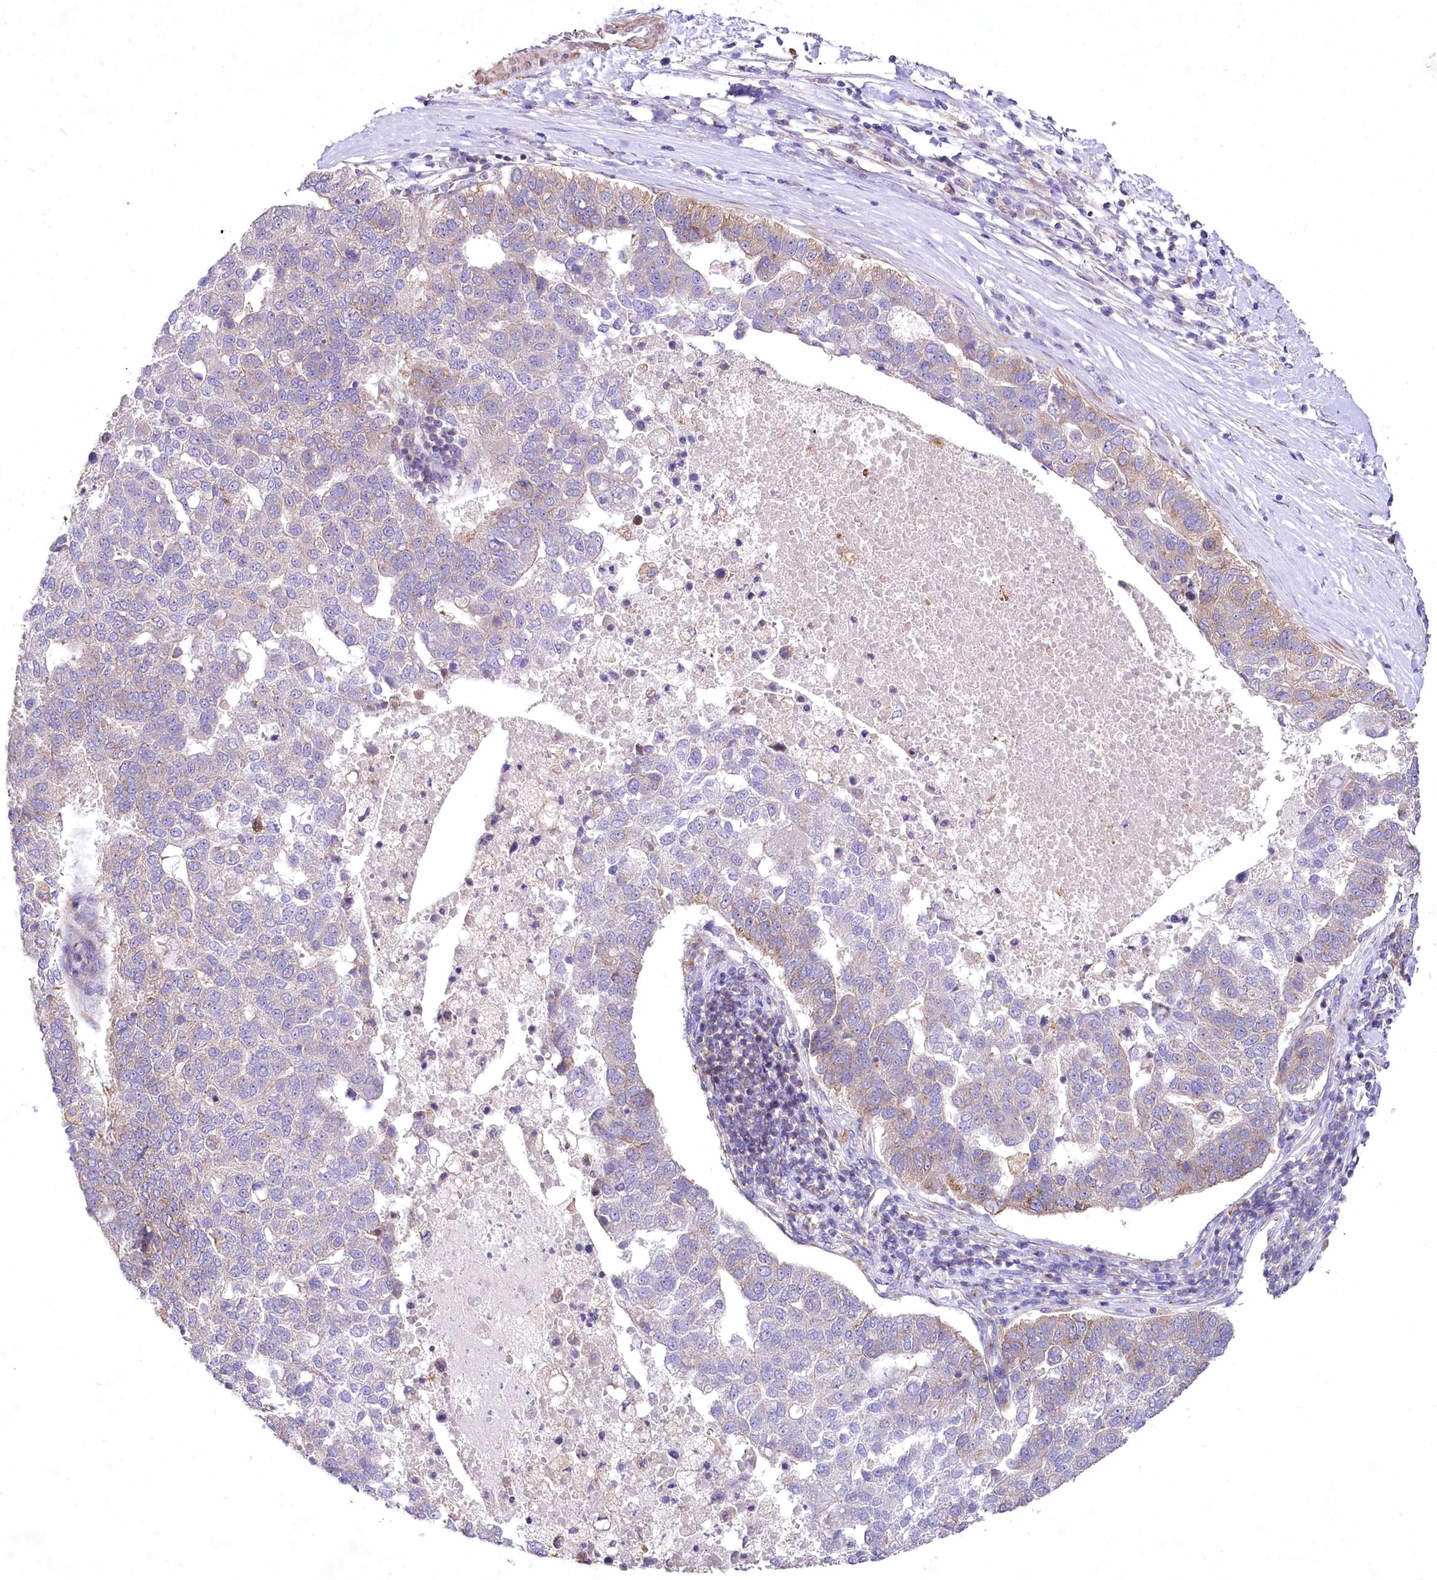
{"staining": {"intensity": "weak", "quantity": "<25%", "location": "cytoplasmic/membranous"}, "tissue": "pancreatic cancer", "cell_type": "Tumor cells", "image_type": "cancer", "snomed": [{"axis": "morphology", "description": "Adenocarcinoma, NOS"}, {"axis": "topography", "description": "Pancreas"}], "caption": "This is a histopathology image of immunohistochemistry staining of adenocarcinoma (pancreatic), which shows no staining in tumor cells.", "gene": "STX6", "patient": {"sex": "female", "age": 61}}